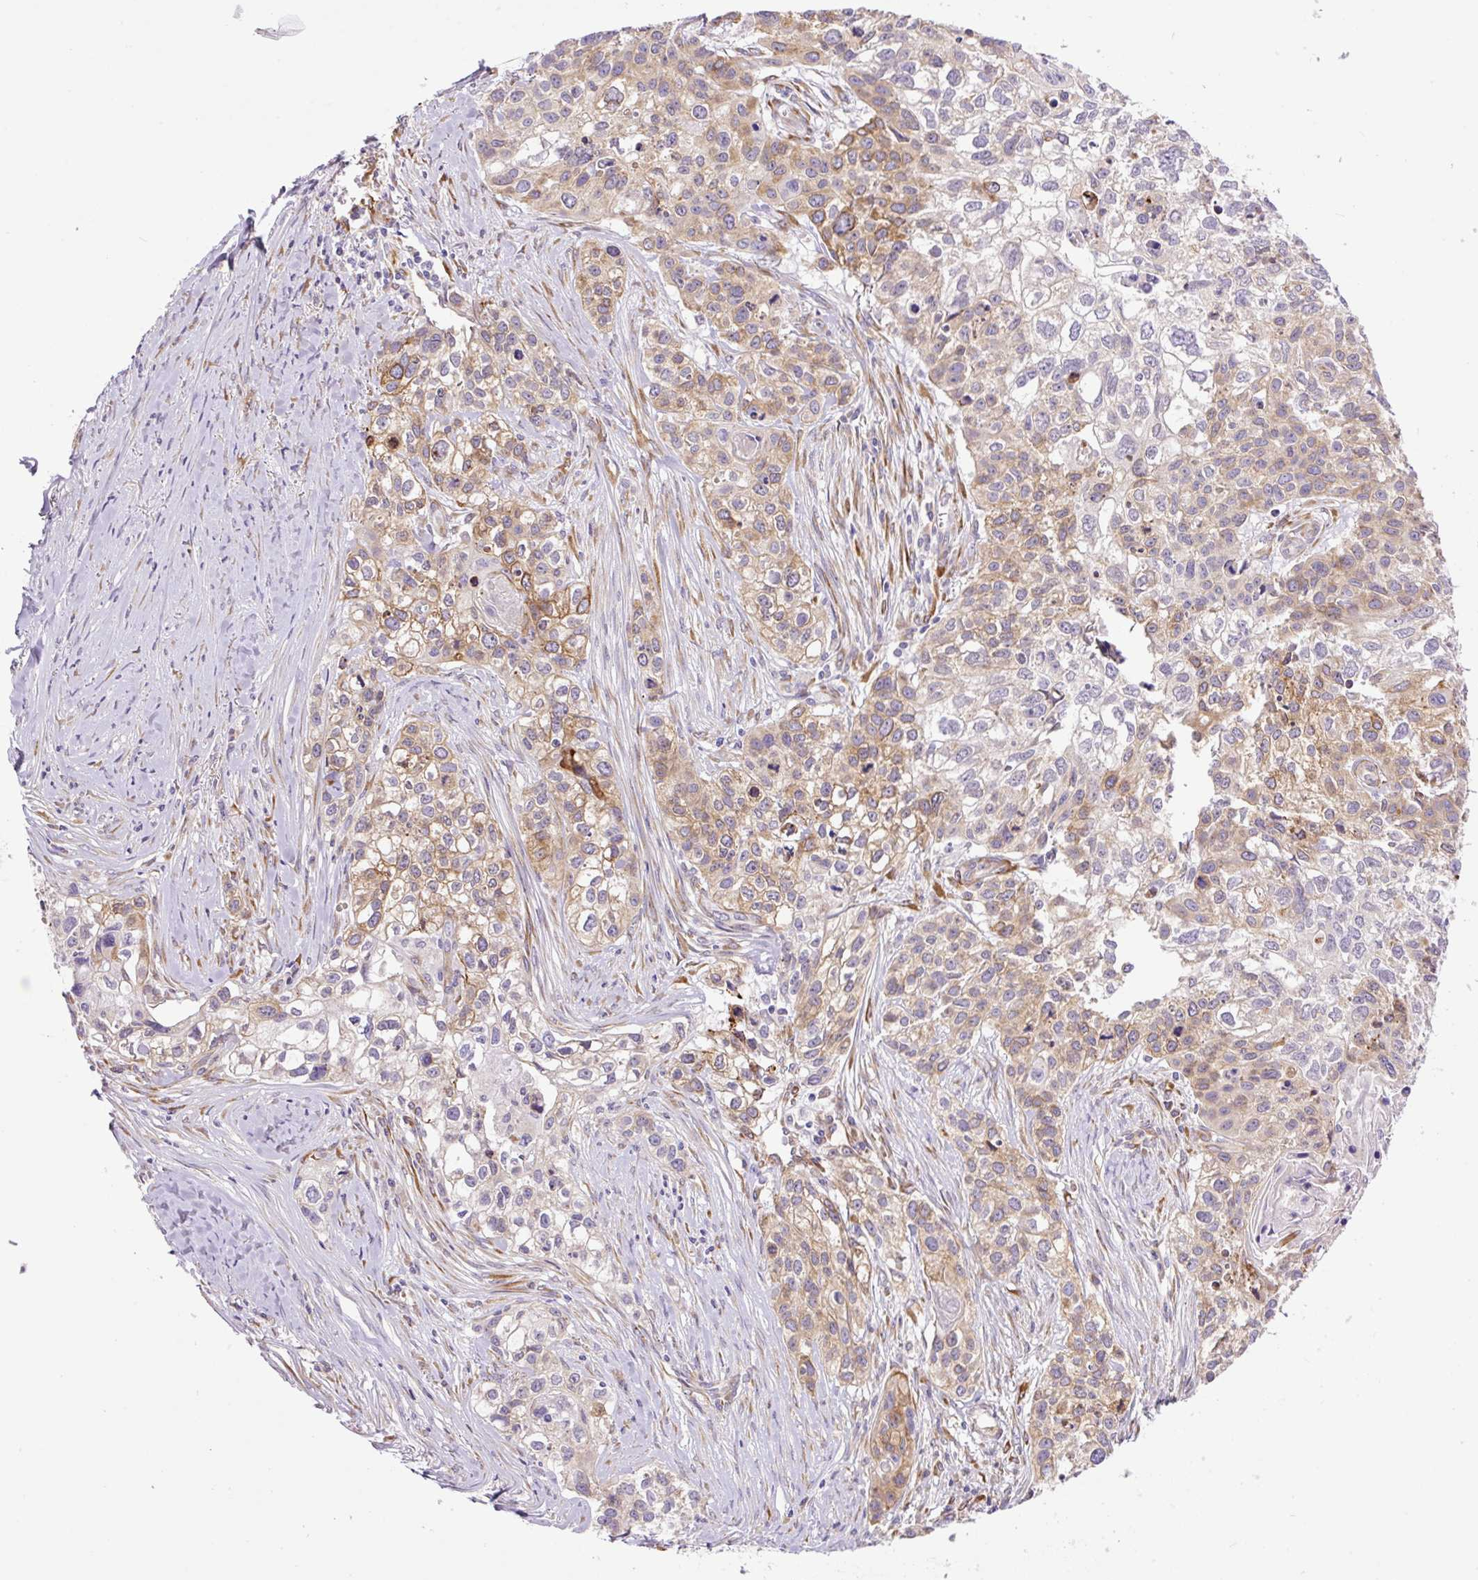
{"staining": {"intensity": "moderate", "quantity": "25%-75%", "location": "cytoplasmic/membranous"}, "tissue": "lung cancer", "cell_type": "Tumor cells", "image_type": "cancer", "snomed": [{"axis": "morphology", "description": "Squamous cell carcinoma, NOS"}, {"axis": "topography", "description": "Lung"}], "caption": "Immunohistochemical staining of squamous cell carcinoma (lung) exhibits medium levels of moderate cytoplasmic/membranous staining in about 25%-75% of tumor cells.", "gene": "RAB30", "patient": {"sex": "male", "age": 74}}